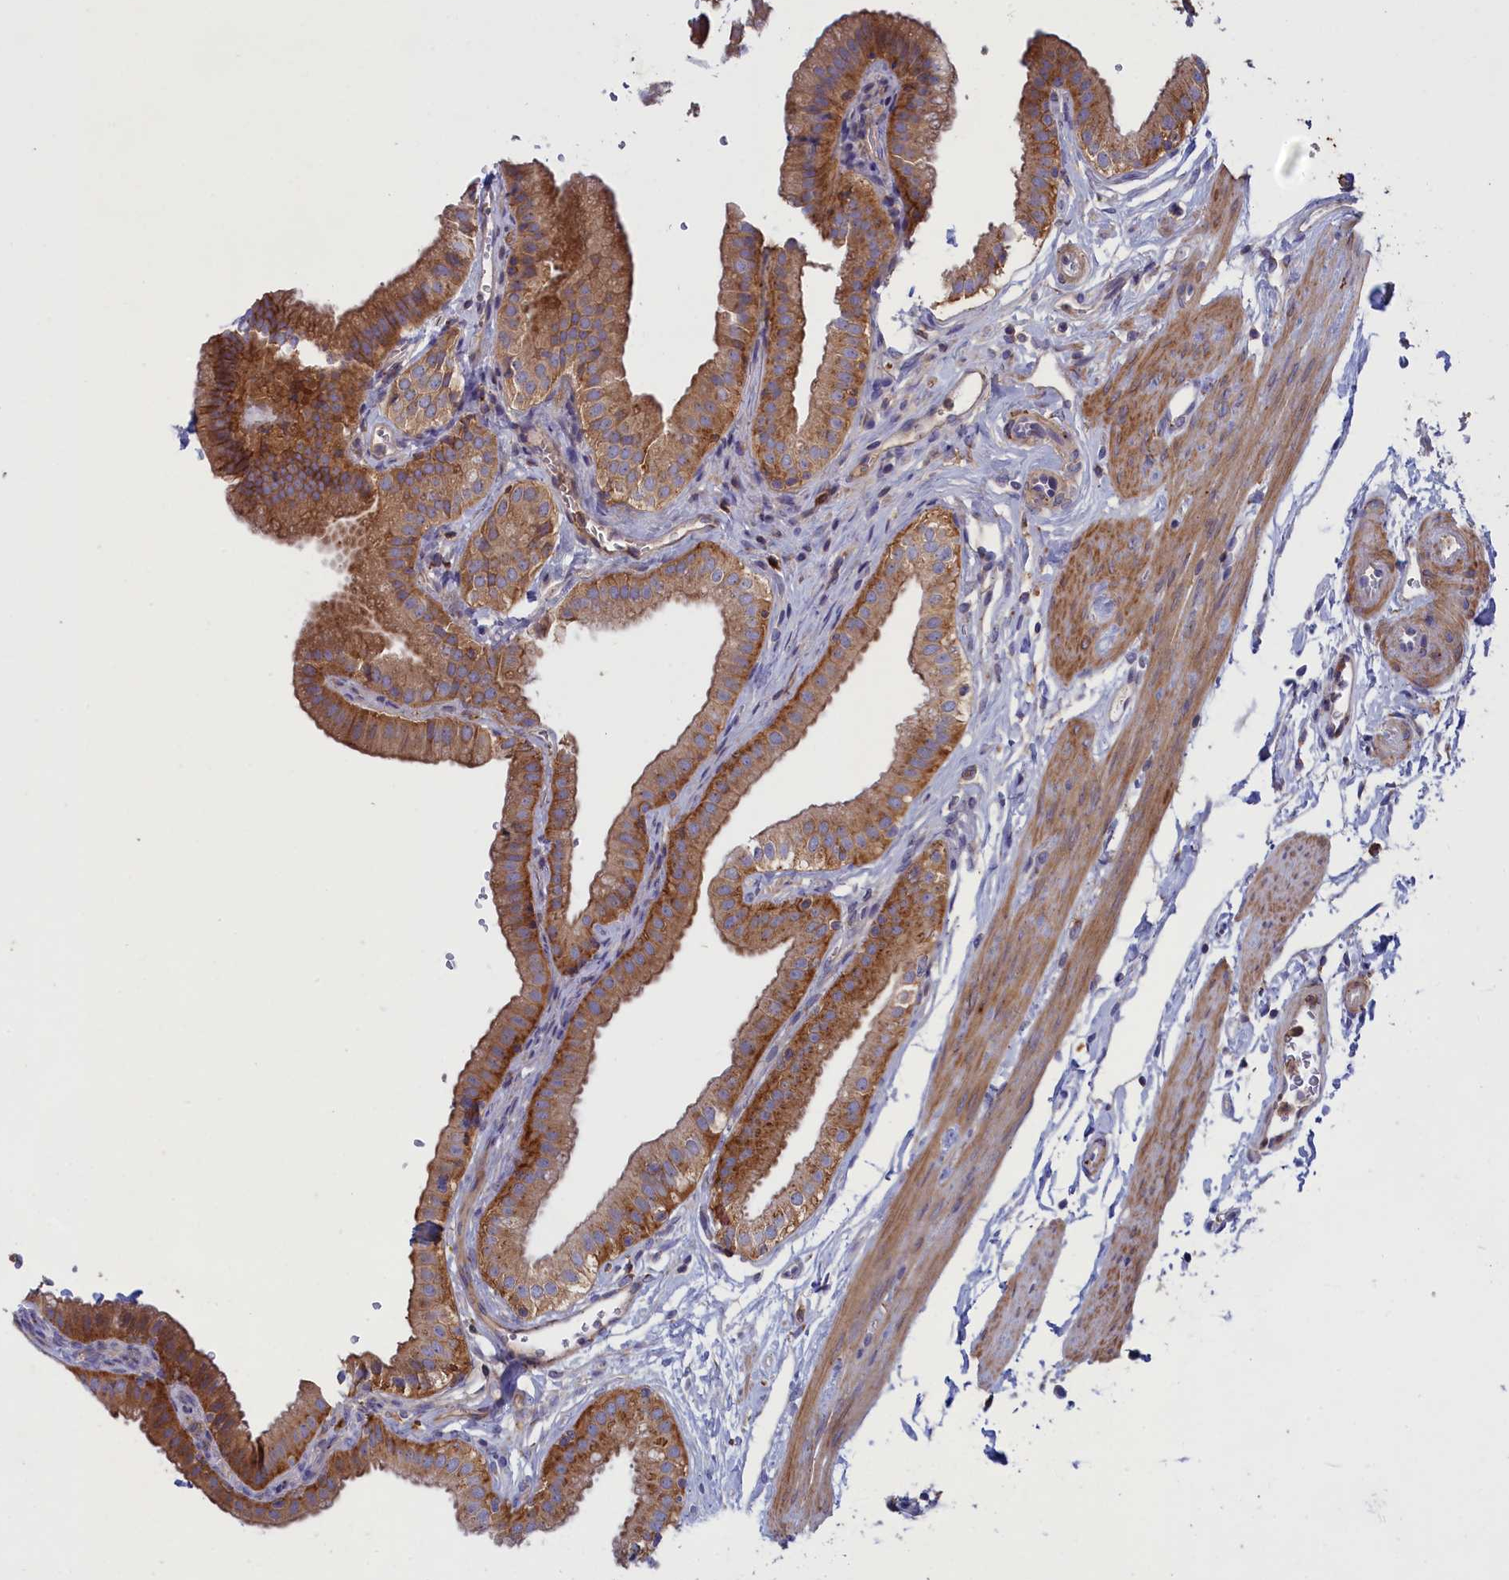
{"staining": {"intensity": "strong", "quantity": ">75%", "location": "cytoplasmic/membranous"}, "tissue": "gallbladder", "cell_type": "Glandular cells", "image_type": "normal", "snomed": [{"axis": "morphology", "description": "Normal tissue, NOS"}, {"axis": "topography", "description": "Gallbladder"}], "caption": "This photomicrograph exhibits immunohistochemistry staining of unremarkable gallbladder, with high strong cytoplasmic/membranous expression in approximately >75% of glandular cells.", "gene": "SCAMP4", "patient": {"sex": "female", "age": 61}}